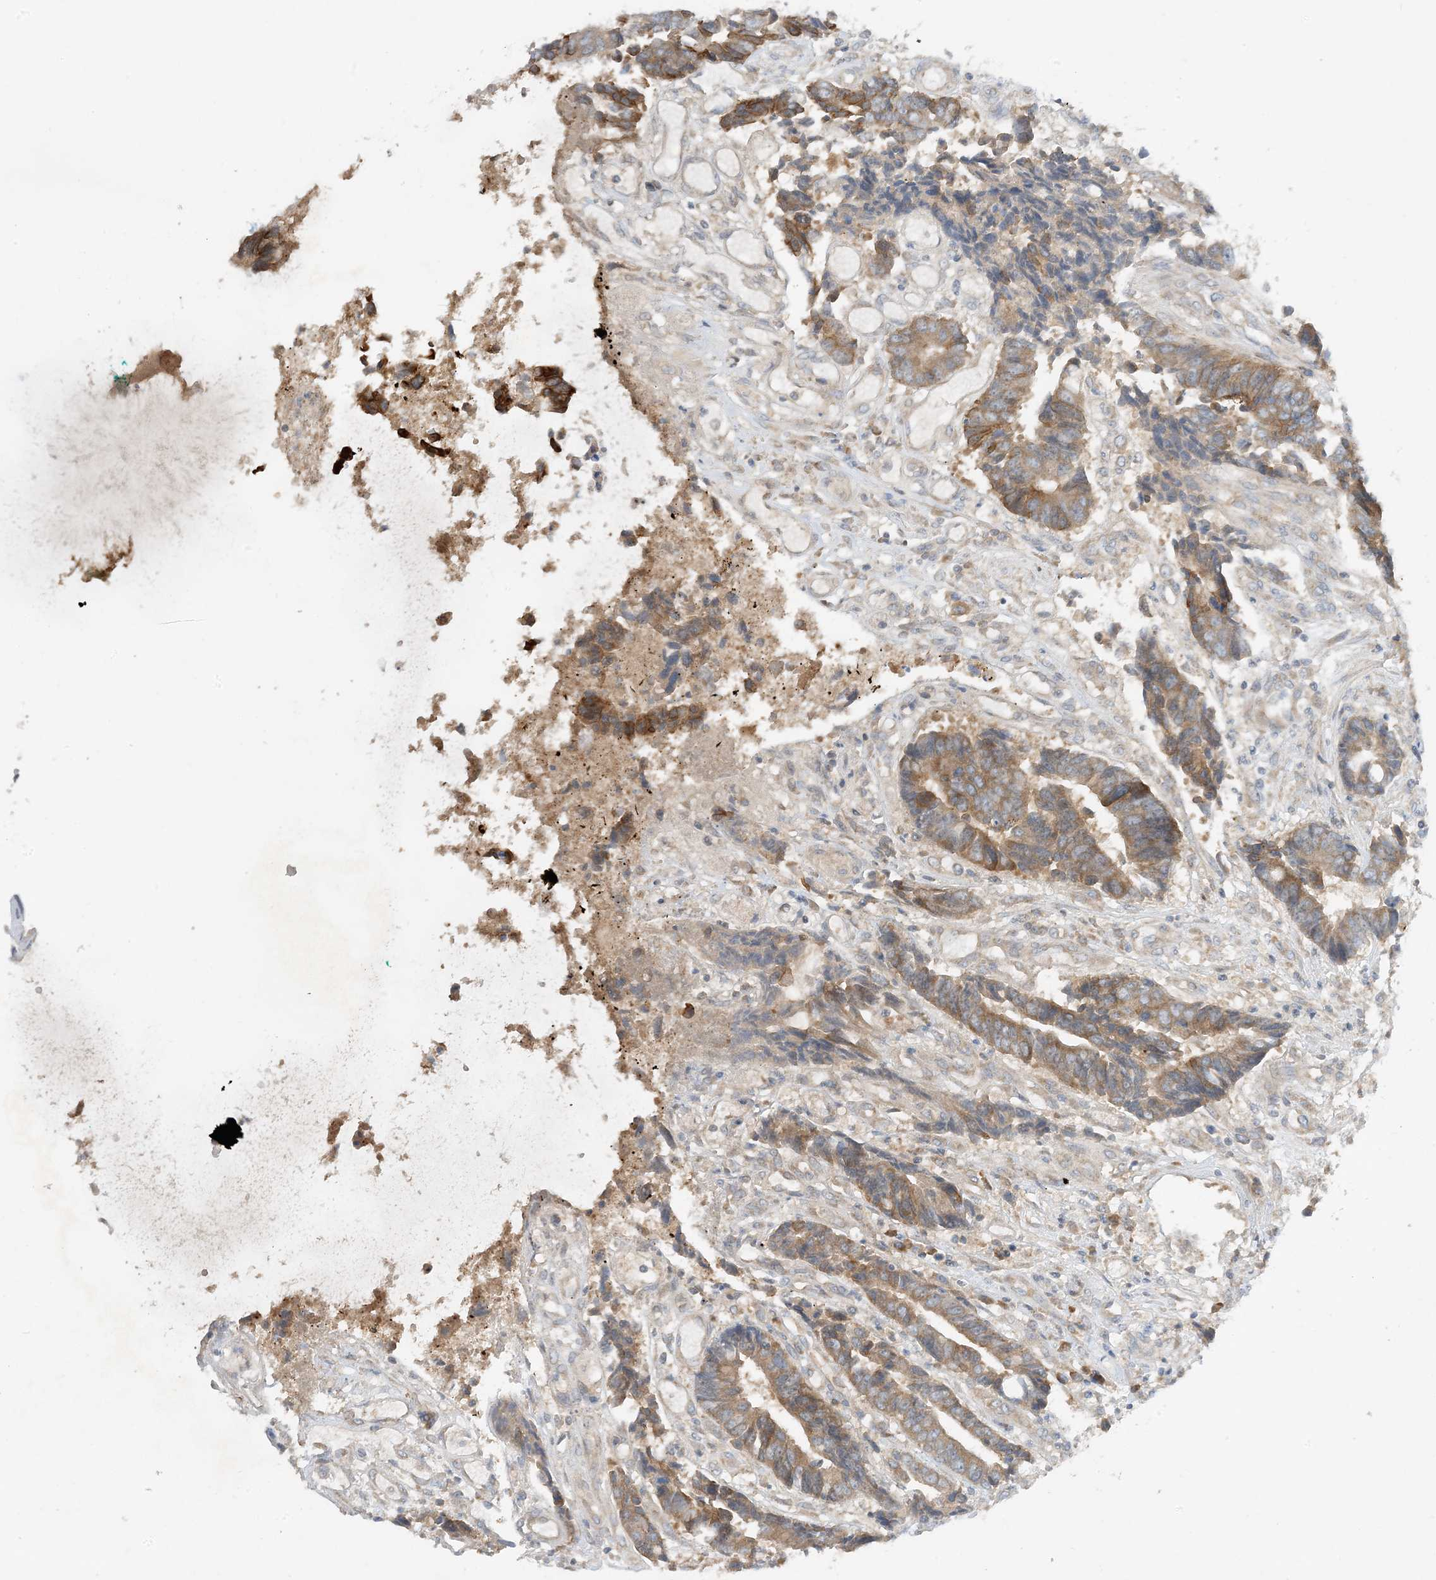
{"staining": {"intensity": "moderate", "quantity": ">75%", "location": "cytoplasmic/membranous"}, "tissue": "colorectal cancer", "cell_type": "Tumor cells", "image_type": "cancer", "snomed": [{"axis": "morphology", "description": "Adenocarcinoma, NOS"}, {"axis": "topography", "description": "Rectum"}], "caption": "Immunohistochemistry of human colorectal cancer displays medium levels of moderate cytoplasmic/membranous positivity in approximately >75% of tumor cells.", "gene": "RPP40", "patient": {"sex": "male", "age": 84}}